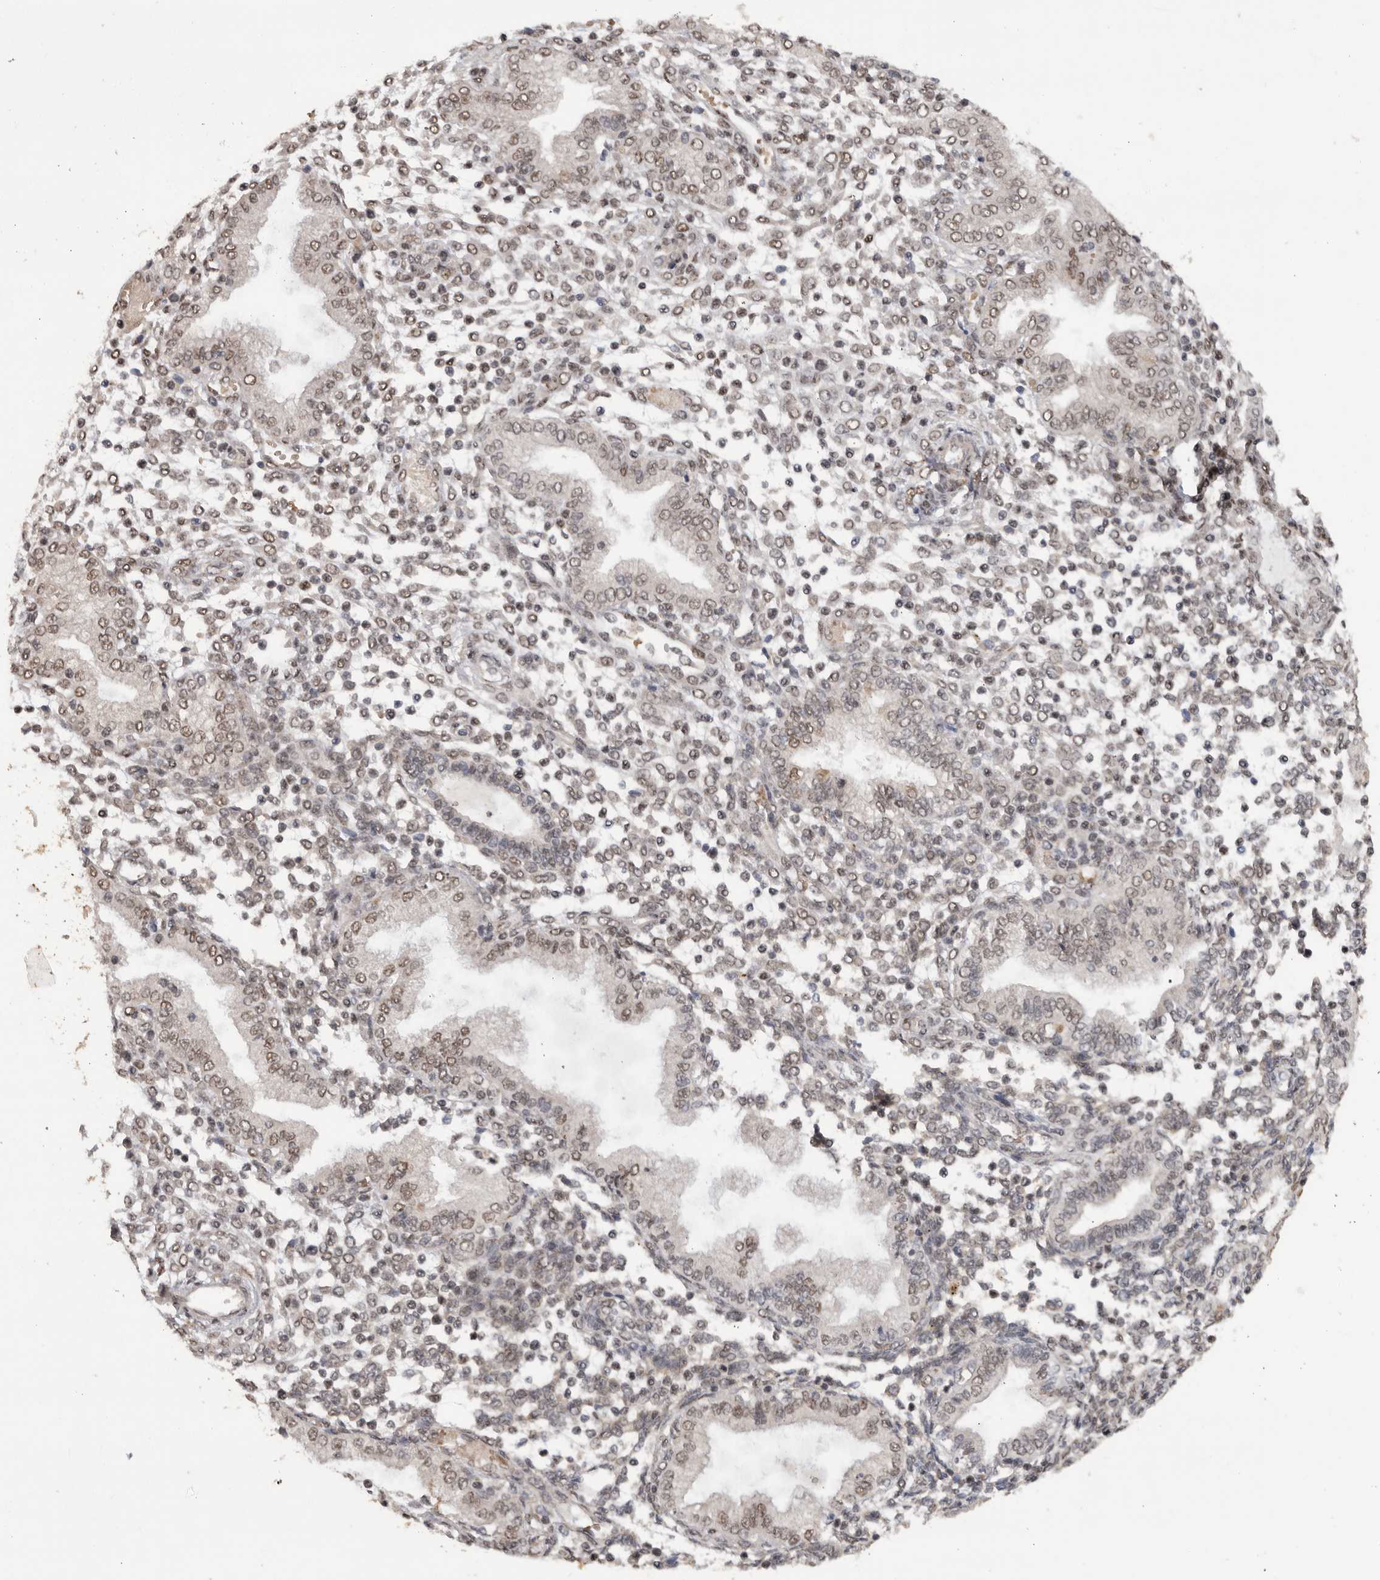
{"staining": {"intensity": "weak", "quantity": "<25%", "location": "nuclear"}, "tissue": "endometrium", "cell_type": "Cells in endometrial stroma", "image_type": "normal", "snomed": [{"axis": "morphology", "description": "Normal tissue, NOS"}, {"axis": "topography", "description": "Endometrium"}], "caption": "Immunohistochemistry histopathology image of normal endometrium: endometrium stained with DAB exhibits no significant protein expression in cells in endometrial stroma.", "gene": "PPP1R10", "patient": {"sex": "female", "age": 53}}